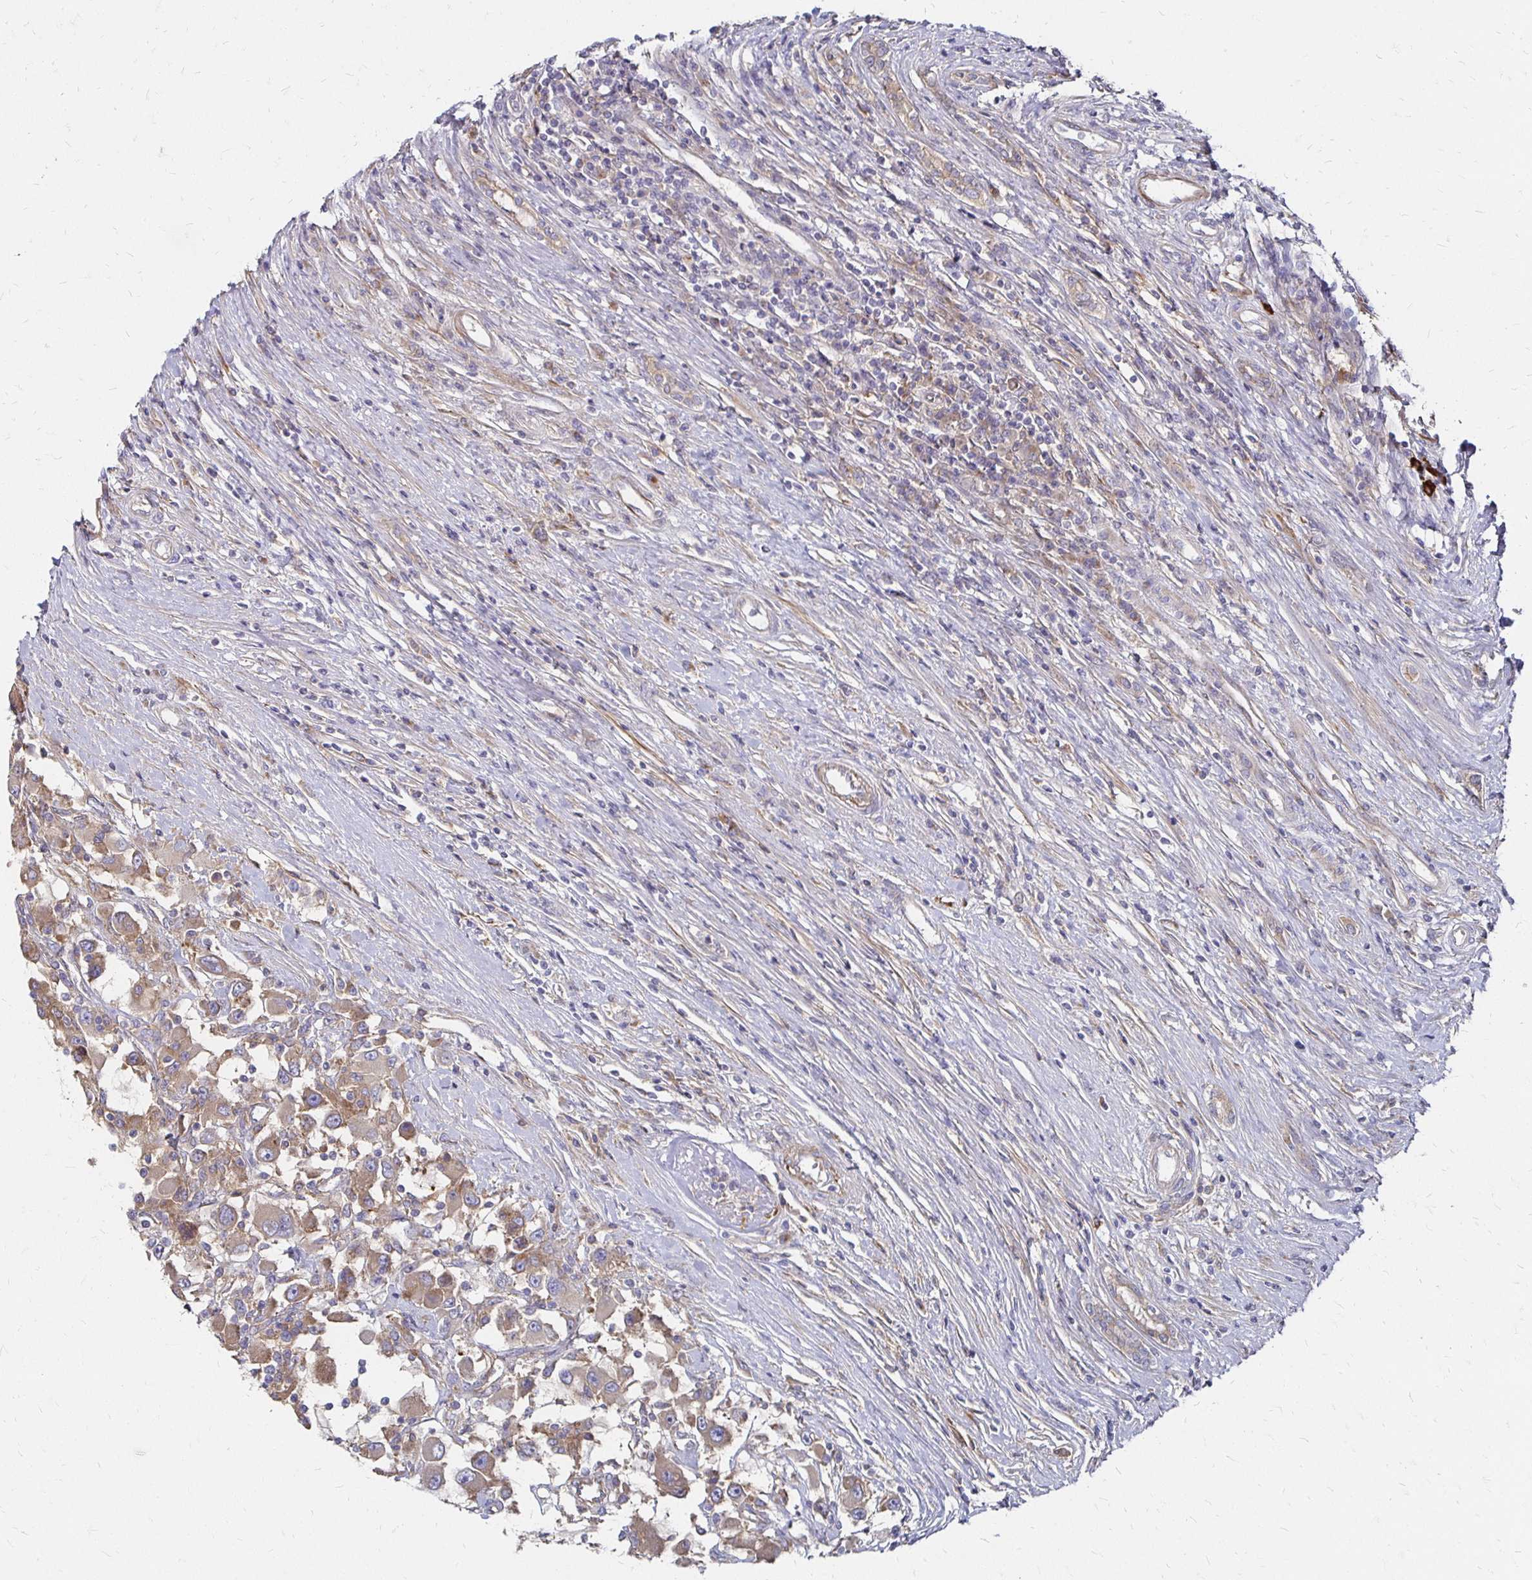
{"staining": {"intensity": "weak", "quantity": ">75%", "location": "cytoplasmic/membranous"}, "tissue": "renal cancer", "cell_type": "Tumor cells", "image_type": "cancer", "snomed": [{"axis": "morphology", "description": "Adenocarcinoma, NOS"}, {"axis": "topography", "description": "Kidney"}], "caption": "A high-resolution histopathology image shows IHC staining of renal adenocarcinoma, which reveals weak cytoplasmic/membranous expression in approximately >75% of tumor cells. (Stains: DAB in brown, nuclei in blue, Microscopy: brightfield microscopy at high magnification).", "gene": "NCSTN", "patient": {"sex": "female", "age": 67}}